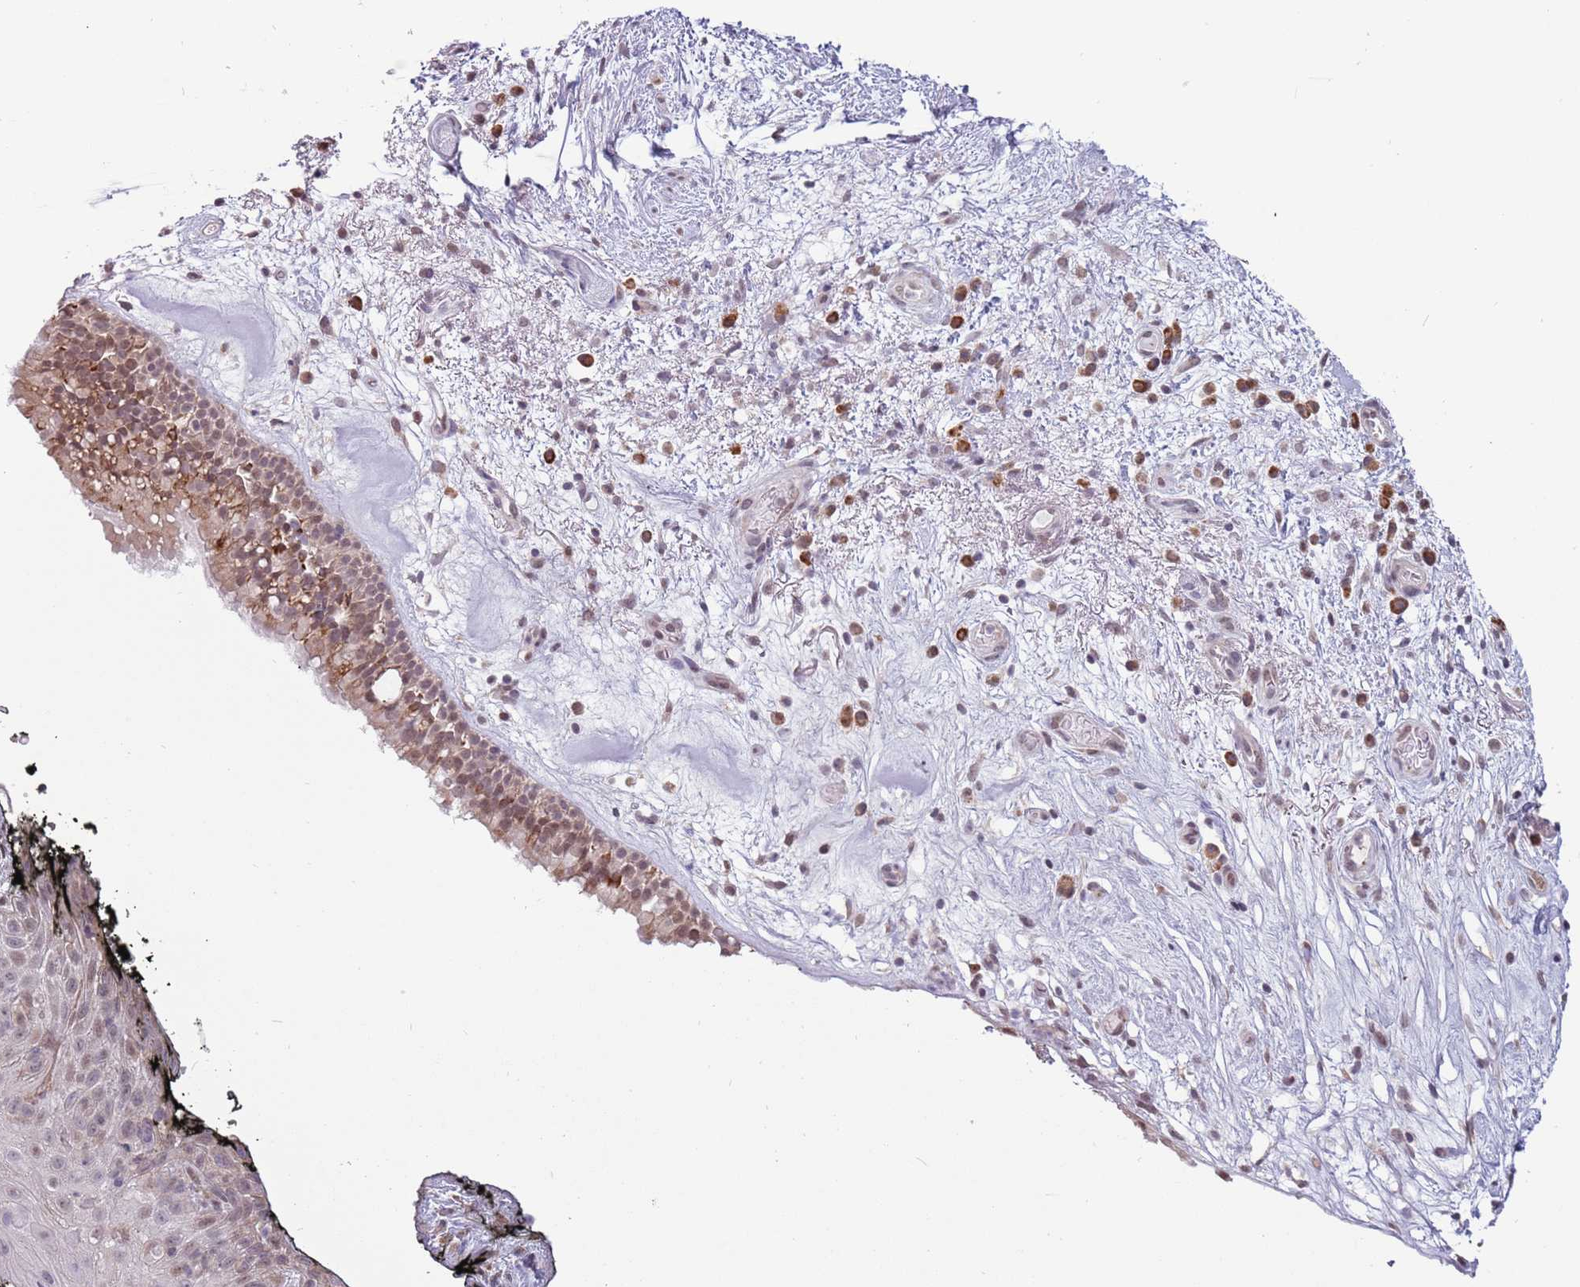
{"staining": {"intensity": "moderate", "quantity": "25%-75%", "location": "cytoplasmic/membranous,nuclear"}, "tissue": "nasopharynx", "cell_type": "Respiratory epithelial cells", "image_type": "normal", "snomed": [{"axis": "morphology", "description": "Normal tissue, NOS"}, {"axis": "morphology", "description": "Squamous cell carcinoma, NOS"}, {"axis": "topography", "description": "Nasopharynx"}, {"axis": "topography", "description": "Head-Neck"}], "caption": "Protein expression analysis of normal nasopharynx shows moderate cytoplasmic/membranous,nuclear positivity in about 25%-75% of respiratory epithelial cells.", "gene": "BARD1", "patient": {"sex": "male", "age": 85}}